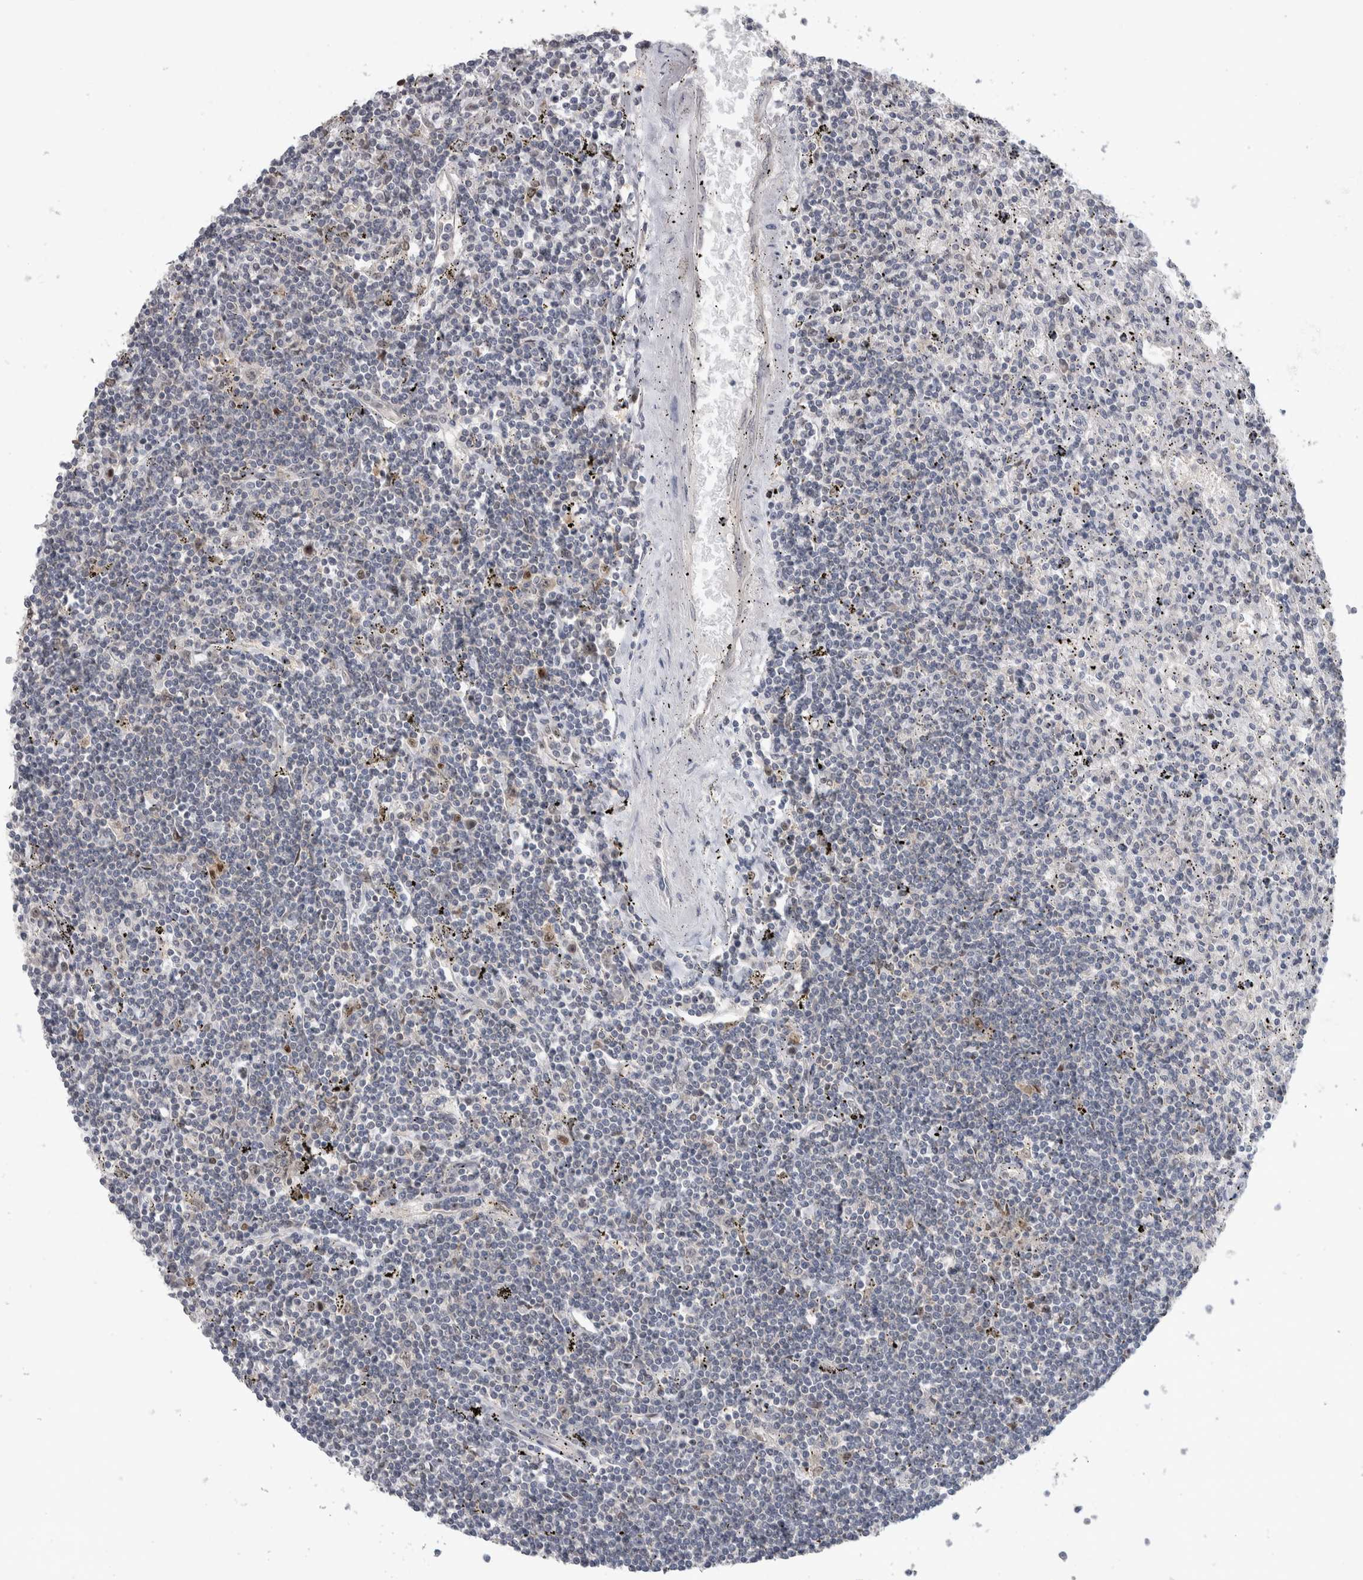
{"staining": {"intensity": "weak", "quantity": "<25%", "location": "cytoplasmic/membranous"}, "tissue": "lymphoma", "cell_type": "Tumor cells", "image_type": "cancer", "snomed": [{"axis": "morphology", "description": "Malignant lymphoma, non-Hodgkin's type, Low grade"}, {"axis": "topography", "description": "Spleen"}], "caption": "Immunohistochemistry (IHC) image of human malignant lymphoma, non-Hodgkin's type (low-grade) stained for a protein (brown), which displays no positivity in tumor cells.", "gene": "NFKB2", "patient": {"sex": "male", "age": 76}}